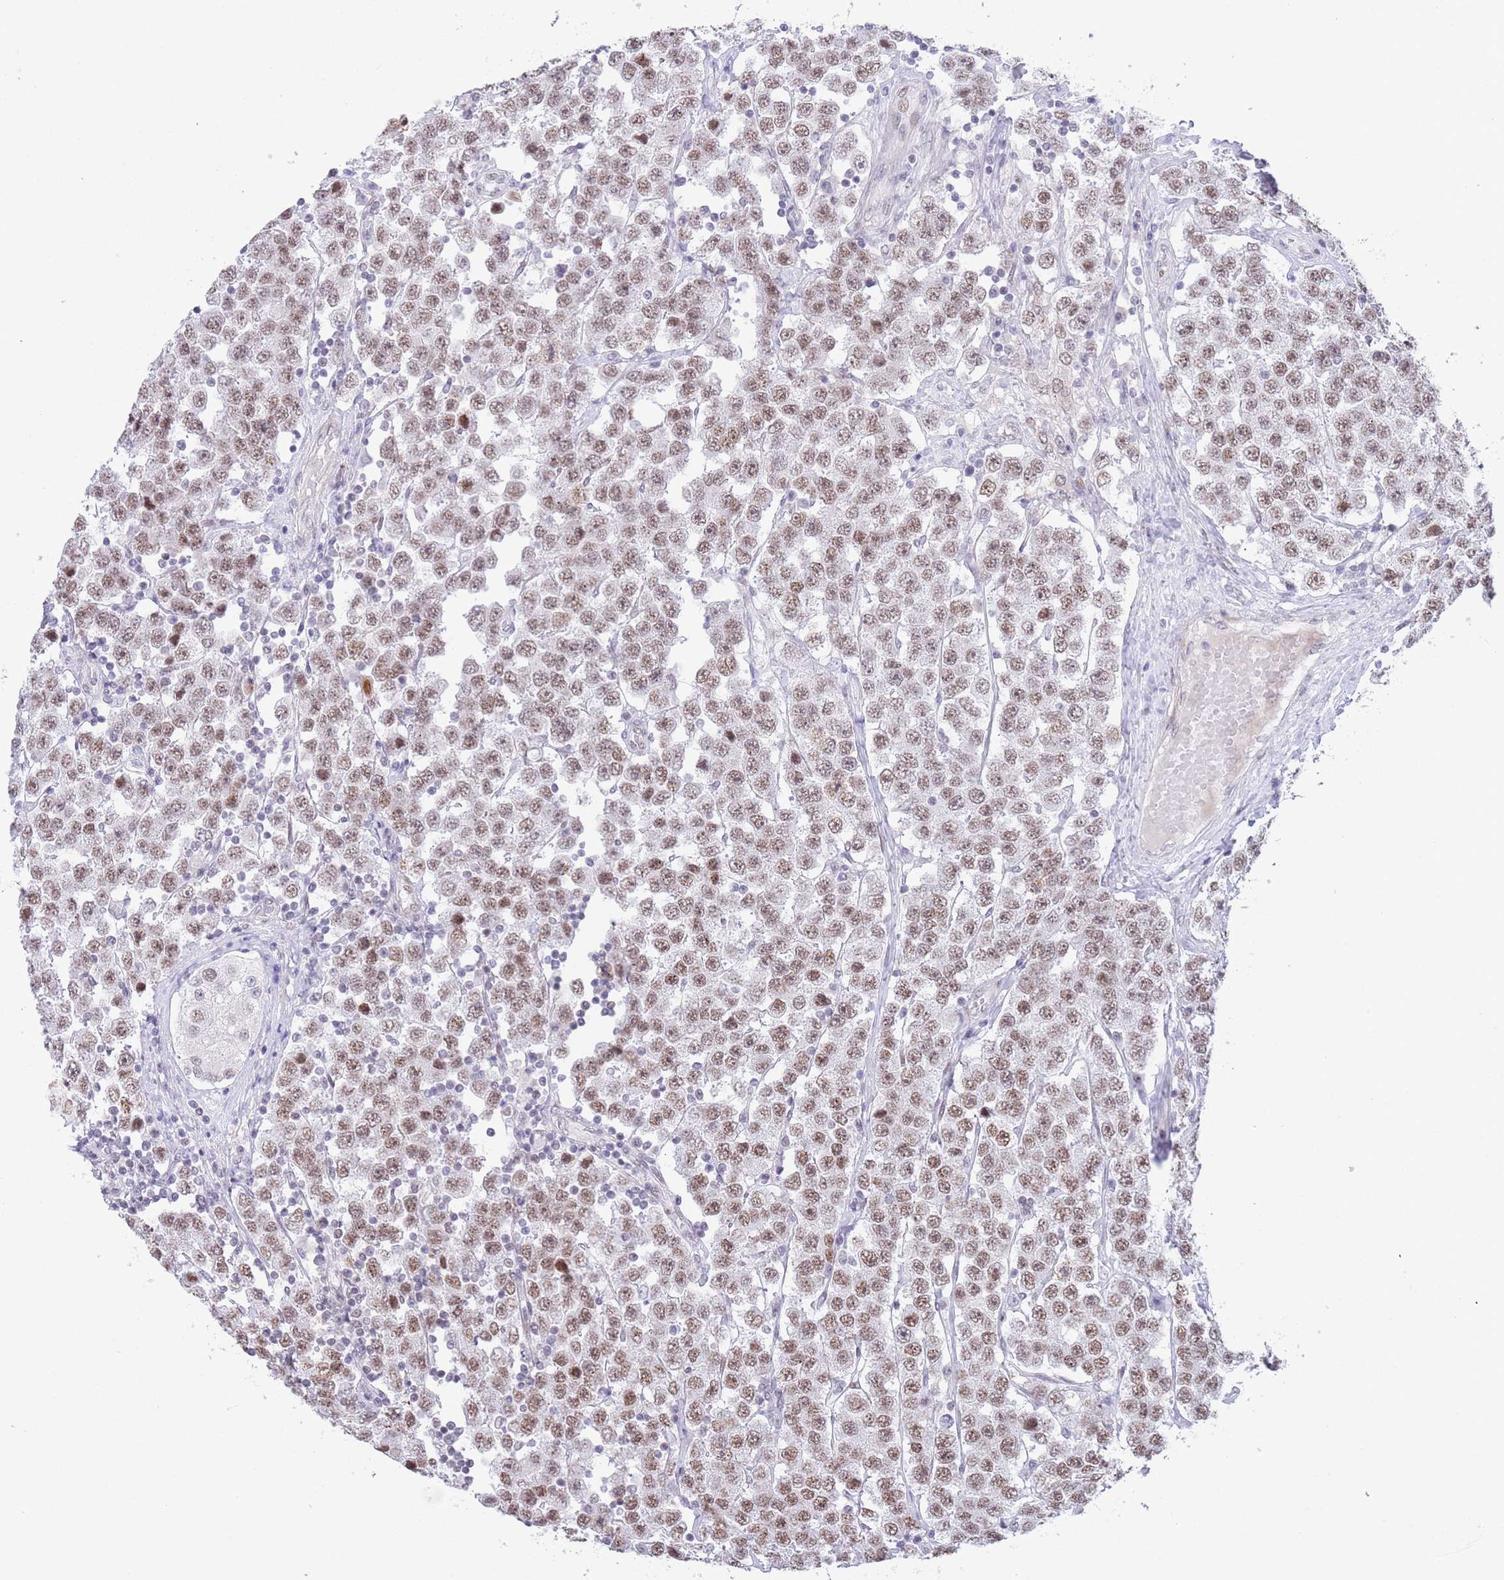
{"staining": {"intensity": "moderate", "quantity": ">75%", "location": "nuclear"}, "tissue": "testis cancer", "cell_type": "Tumor cells", "image_type": "cancer", "snomed": [{"axis": "morphology", "description": "Seminoma, NOS"}, {"axis": "topography", "description": "Testis"}], "caption": "This is an image of immunohistochemistry (IHC) staining of testis seminoma, which shows moderate positivity in the nuclear of tumor cells.", "gene": "ZNF382", "patient": {"sex": "male", "age": 28}}